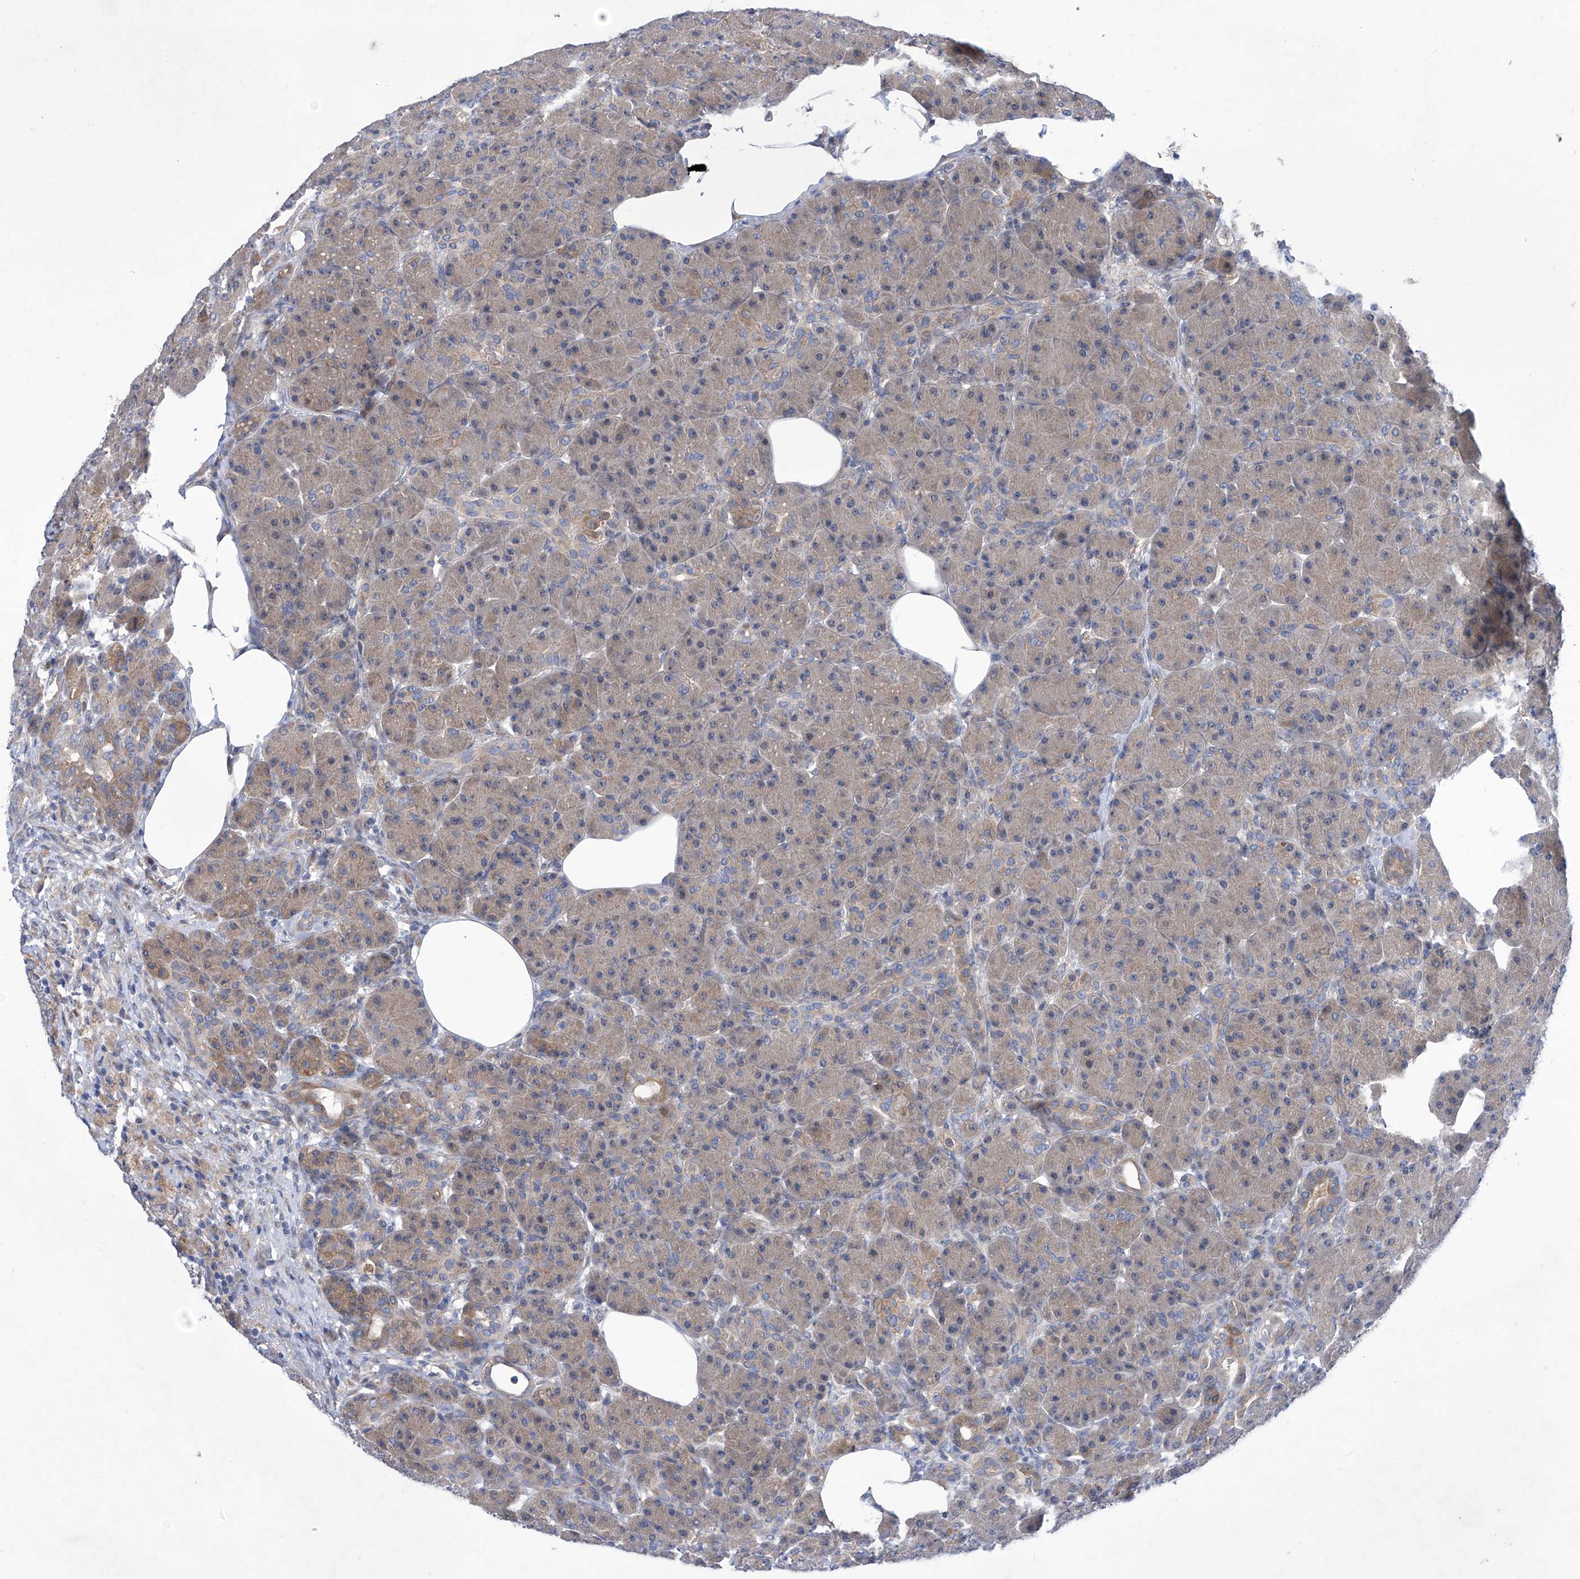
{"staining": {"intensity": "weak", "quantity": ">75%", "location": "cytoplasmic/membranous"}, "tissue": "pancreas", "cell_type": "Exocrine glandular cells", "image_type": "normal", "snomed": [{"axis": "morphology", "description": "Normal tissue, NOS"}, {"axis": "topography", "description": "Pancreas"}], "caption": "This histopathology image demonstrates immunohistochemistry staining of unremarkable pancreas, with low weak cytoplasmic/membranous positivity in about >75% of exocrine glandular cells.", "gene": "SRBD1", "patient": {"sex": "male", "age": 63}}